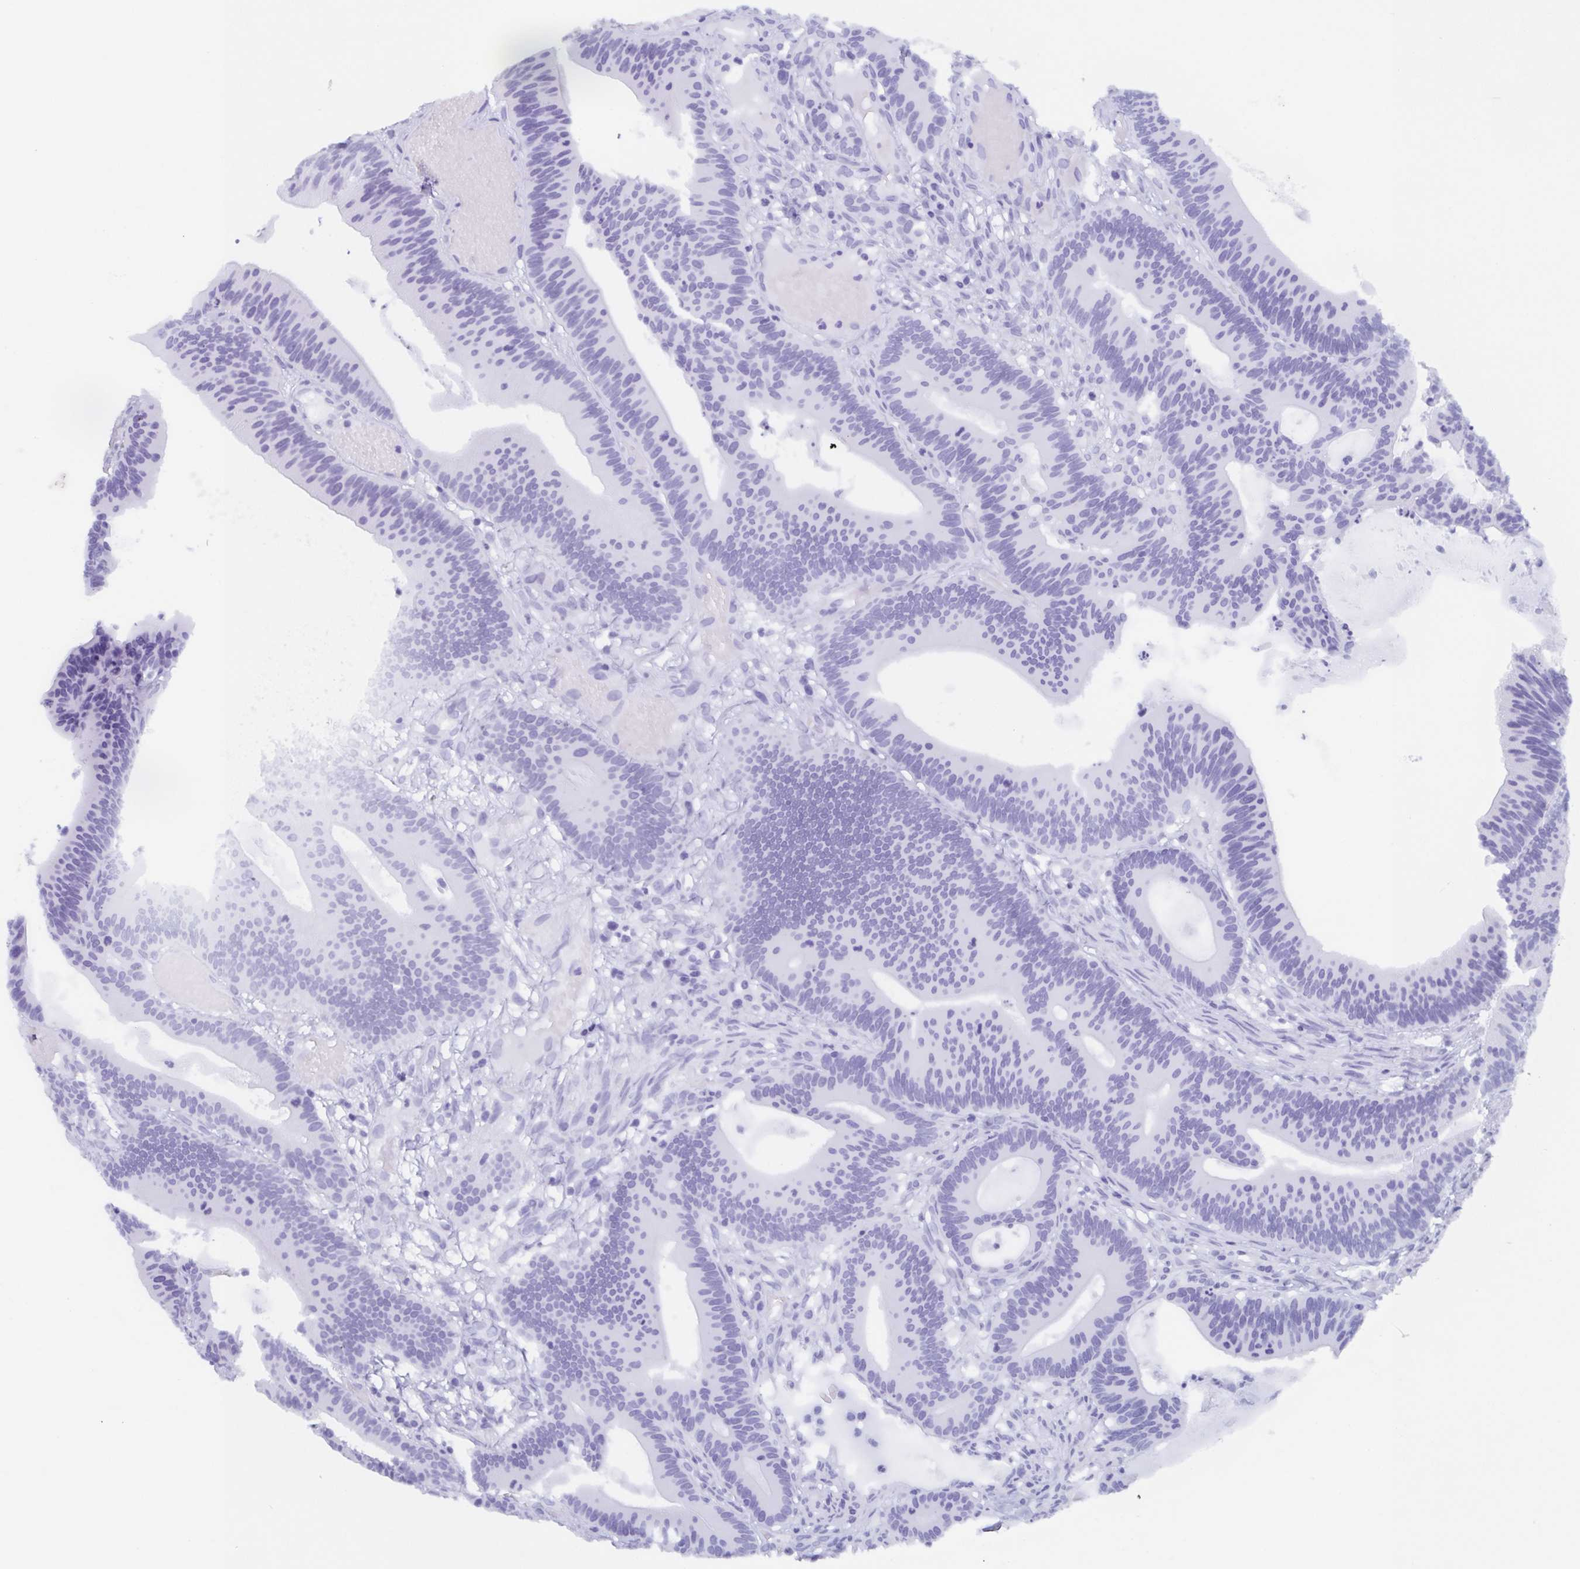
{"staining": {"intensity": "negative", "quantity": "none", "location": "none"}, "tissue": "colorectal cancer", "cell_type": "Tumor cells", "image_type": "cancer", "snomed": [{"axis": "morphology", "description": "Adenocarcinoma, NOS"}, {"axis": "topography", "description": "Colon"}], "caption": "The histopathology image demonstrates no significant staining in tumor cells of colorectal cancer. Brightfield microscopy of immunohistochemistry (IHC) stained with DAB (3,3'-diaminobenzidine) (brown) and hematoxylin (blue), captured at high magnification.", "gene": "POU2F3", "patient": {"sex": "female", "age": 78}}